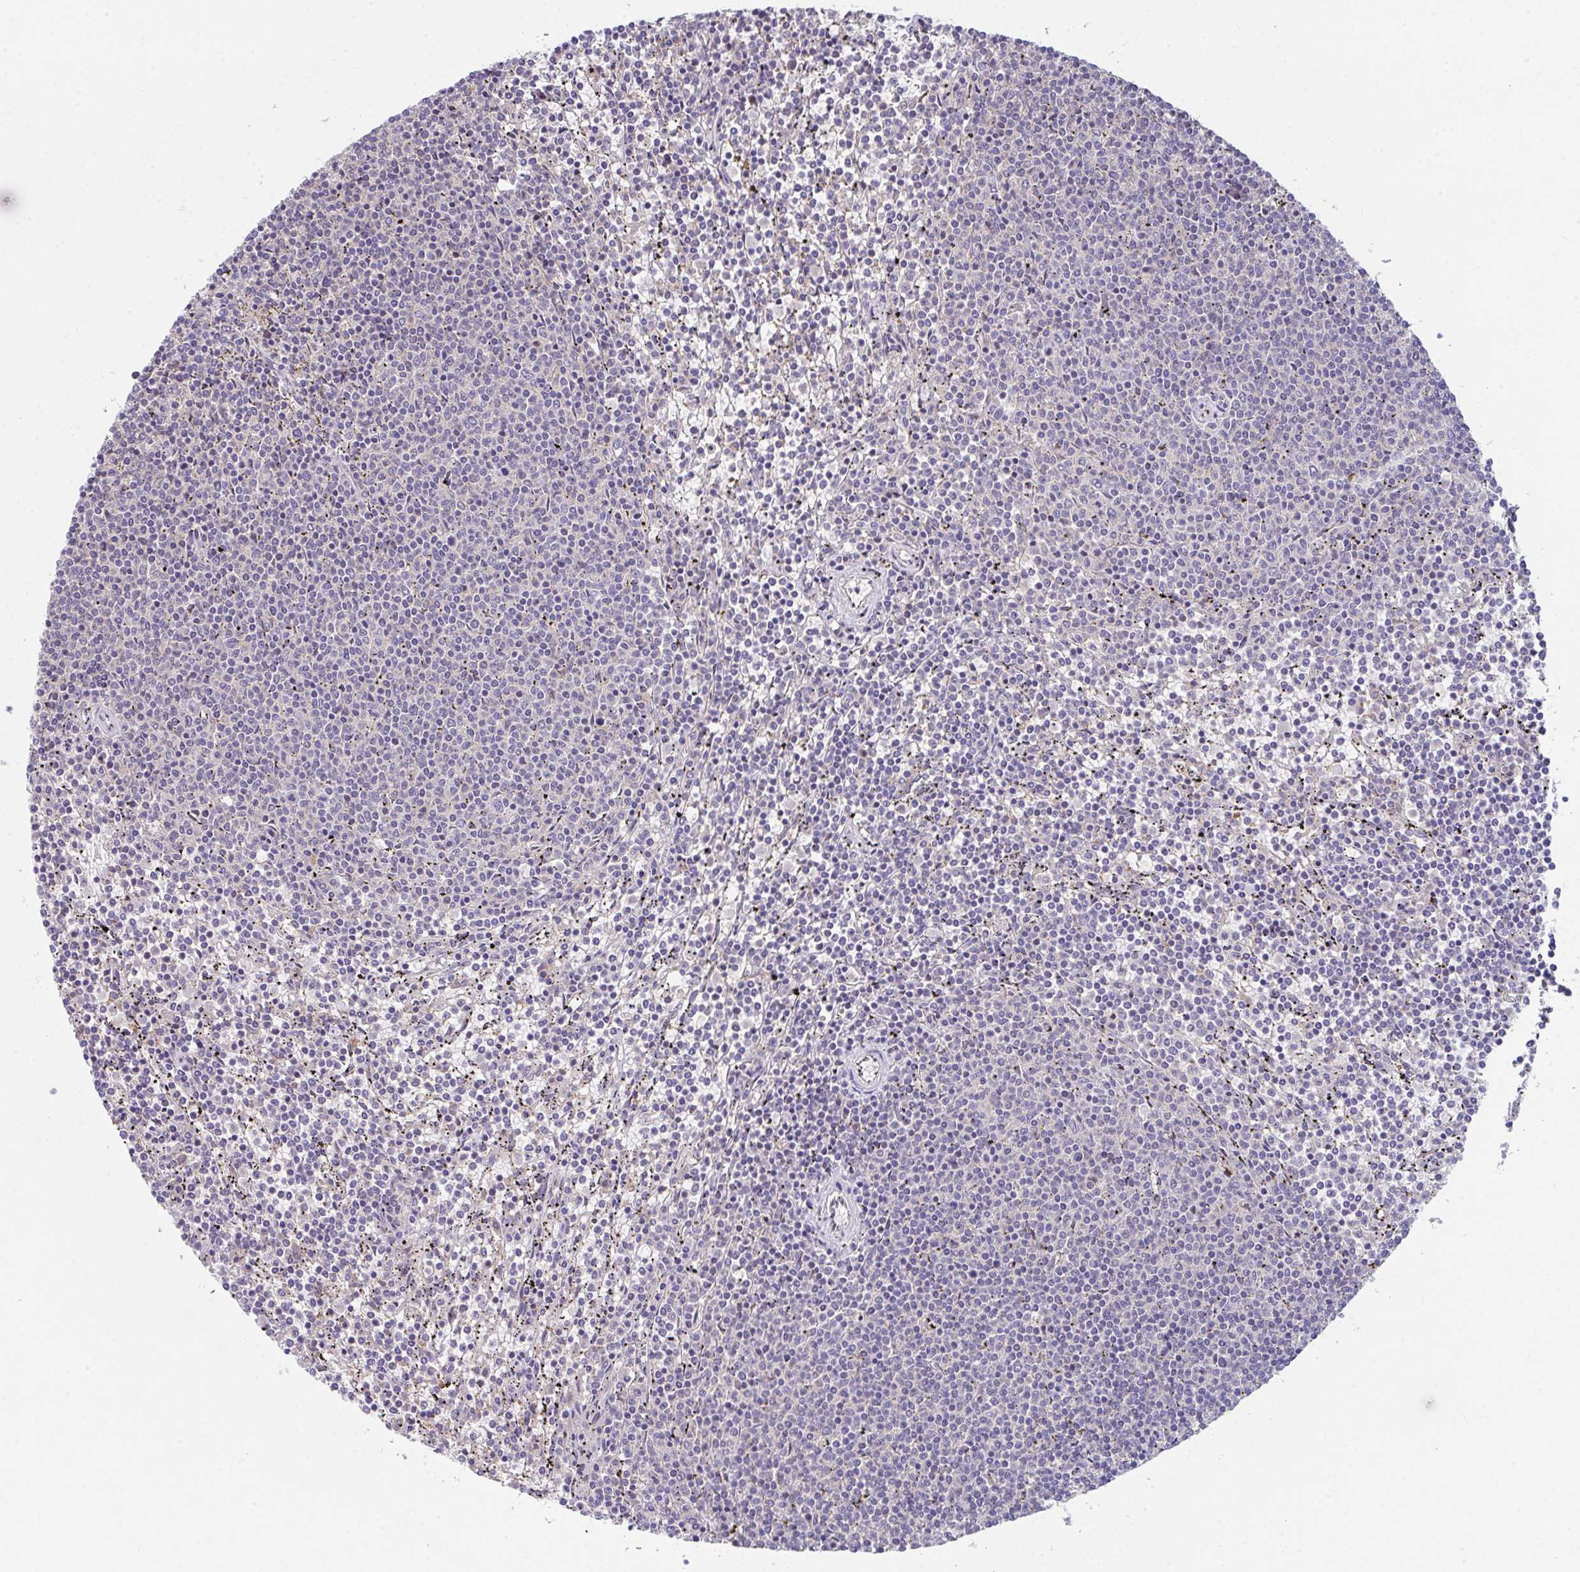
{"staining": {"intensity": "negative", "quantity": "none", "location": "none"}, "tissue": "lymphoma", "cell_type": "Tumor cells", "image_type": "cancer", "snomed": [{"axis": "morphology", "description": "Malignant lymphoma, non-Hodgkin's type, Low grade"}, {"axis": "topography", "description": "Spleen"}], "caption": "The micrograph exhibits no staining of tumor cells in lymphoma.", "gene": "GLTPD2", "patient": {"sex": "female", "age": 50}}